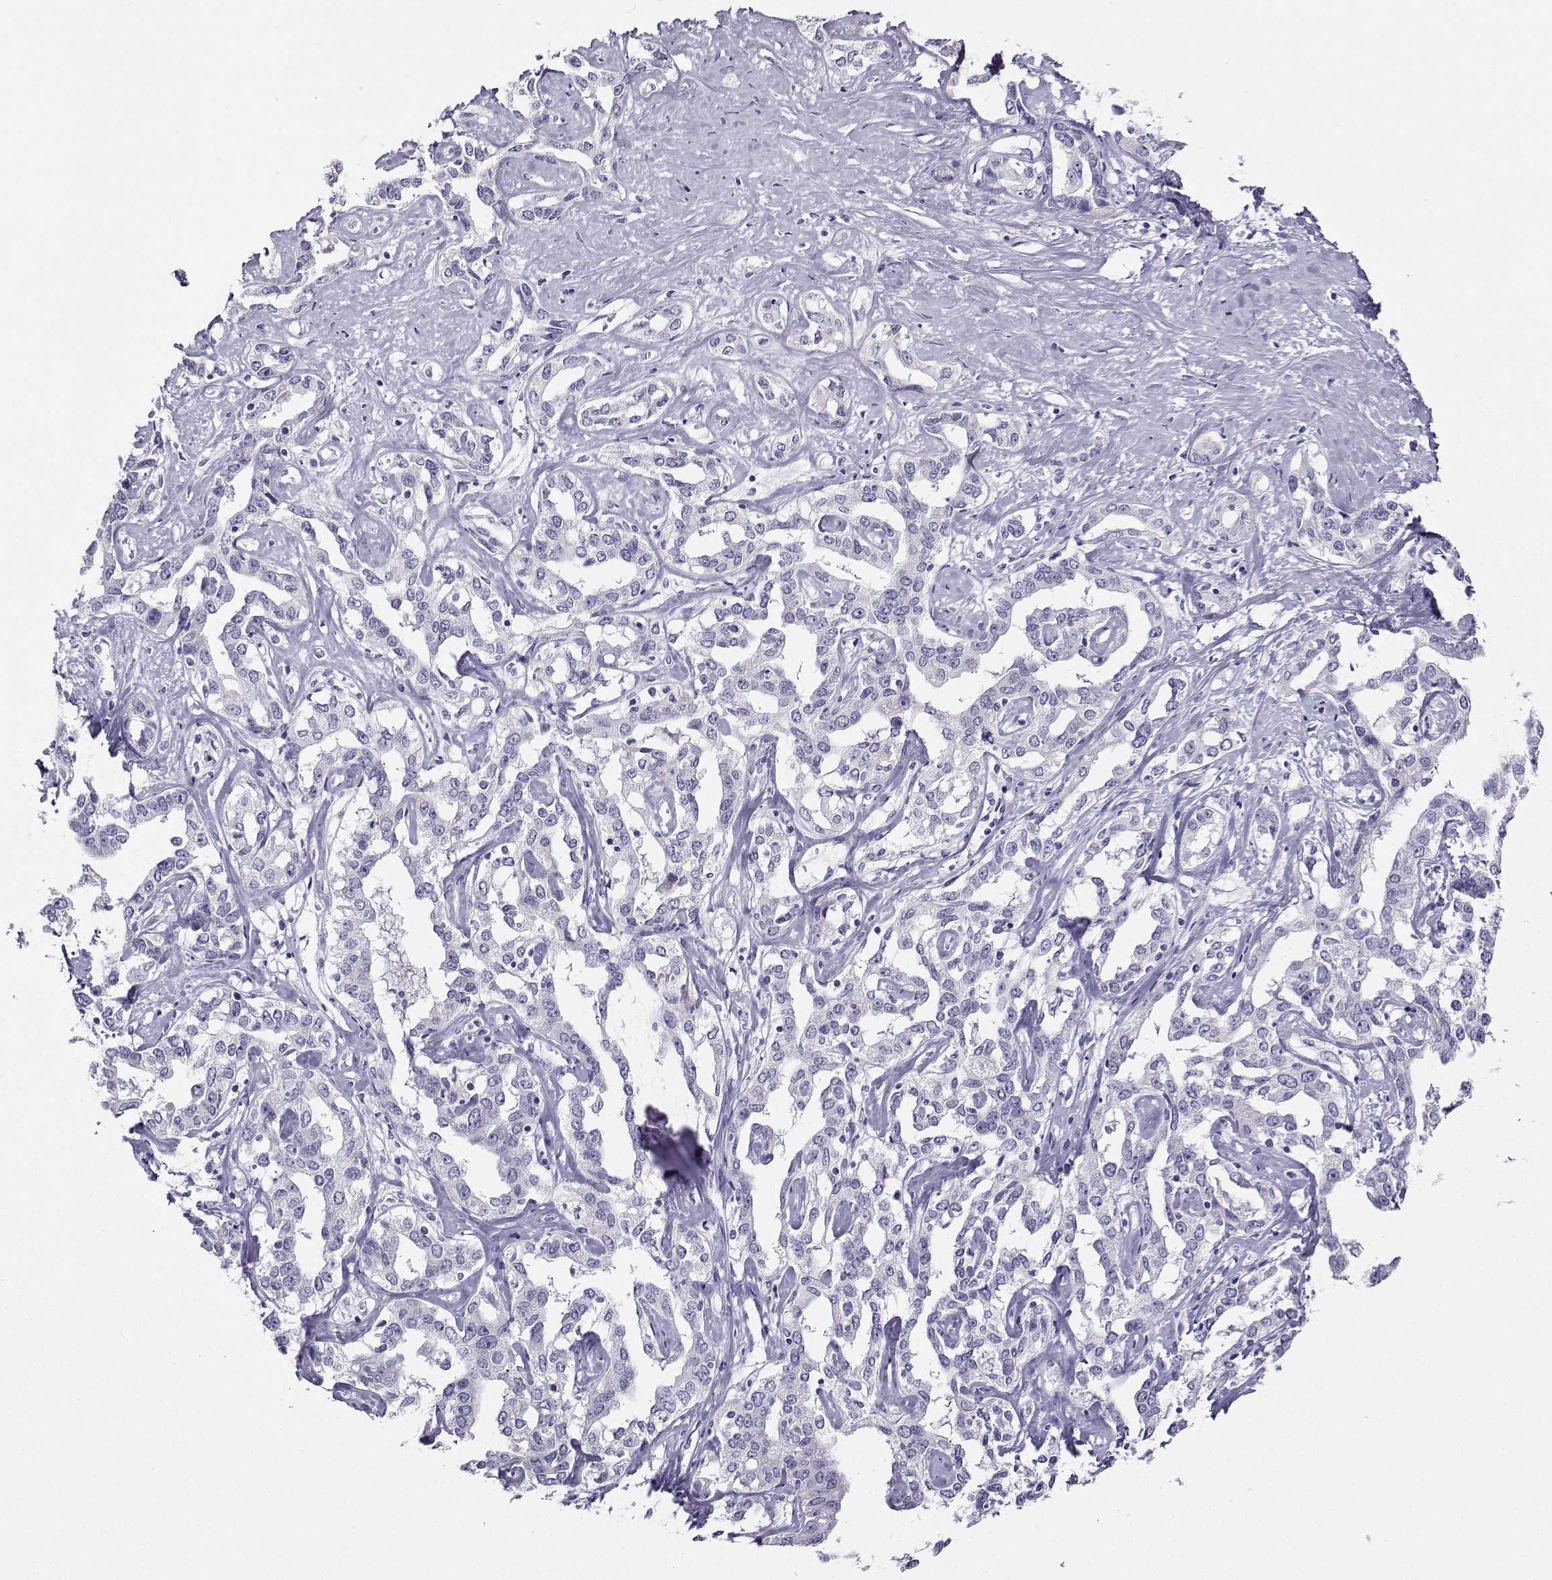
{"staining": {"intensity": "negative", "quantity": "none", "location": "none"}, "tissue": "liver cancer", "cell_type": "Tumor cells", "image_type": "cancer", "snomed": [{"axis": "morphology", "description": "Cholangiocarcinoma"}, {"axis": "topography", "description": "Liver"}], "caption": "This is an immunohistochemistry (IHC) histopathology image of cholangiocarcinoma (liver). There is no positivity in tumor cells.", "gene": "FBXO24", "patient": {"sex": "male", "age": 59}}